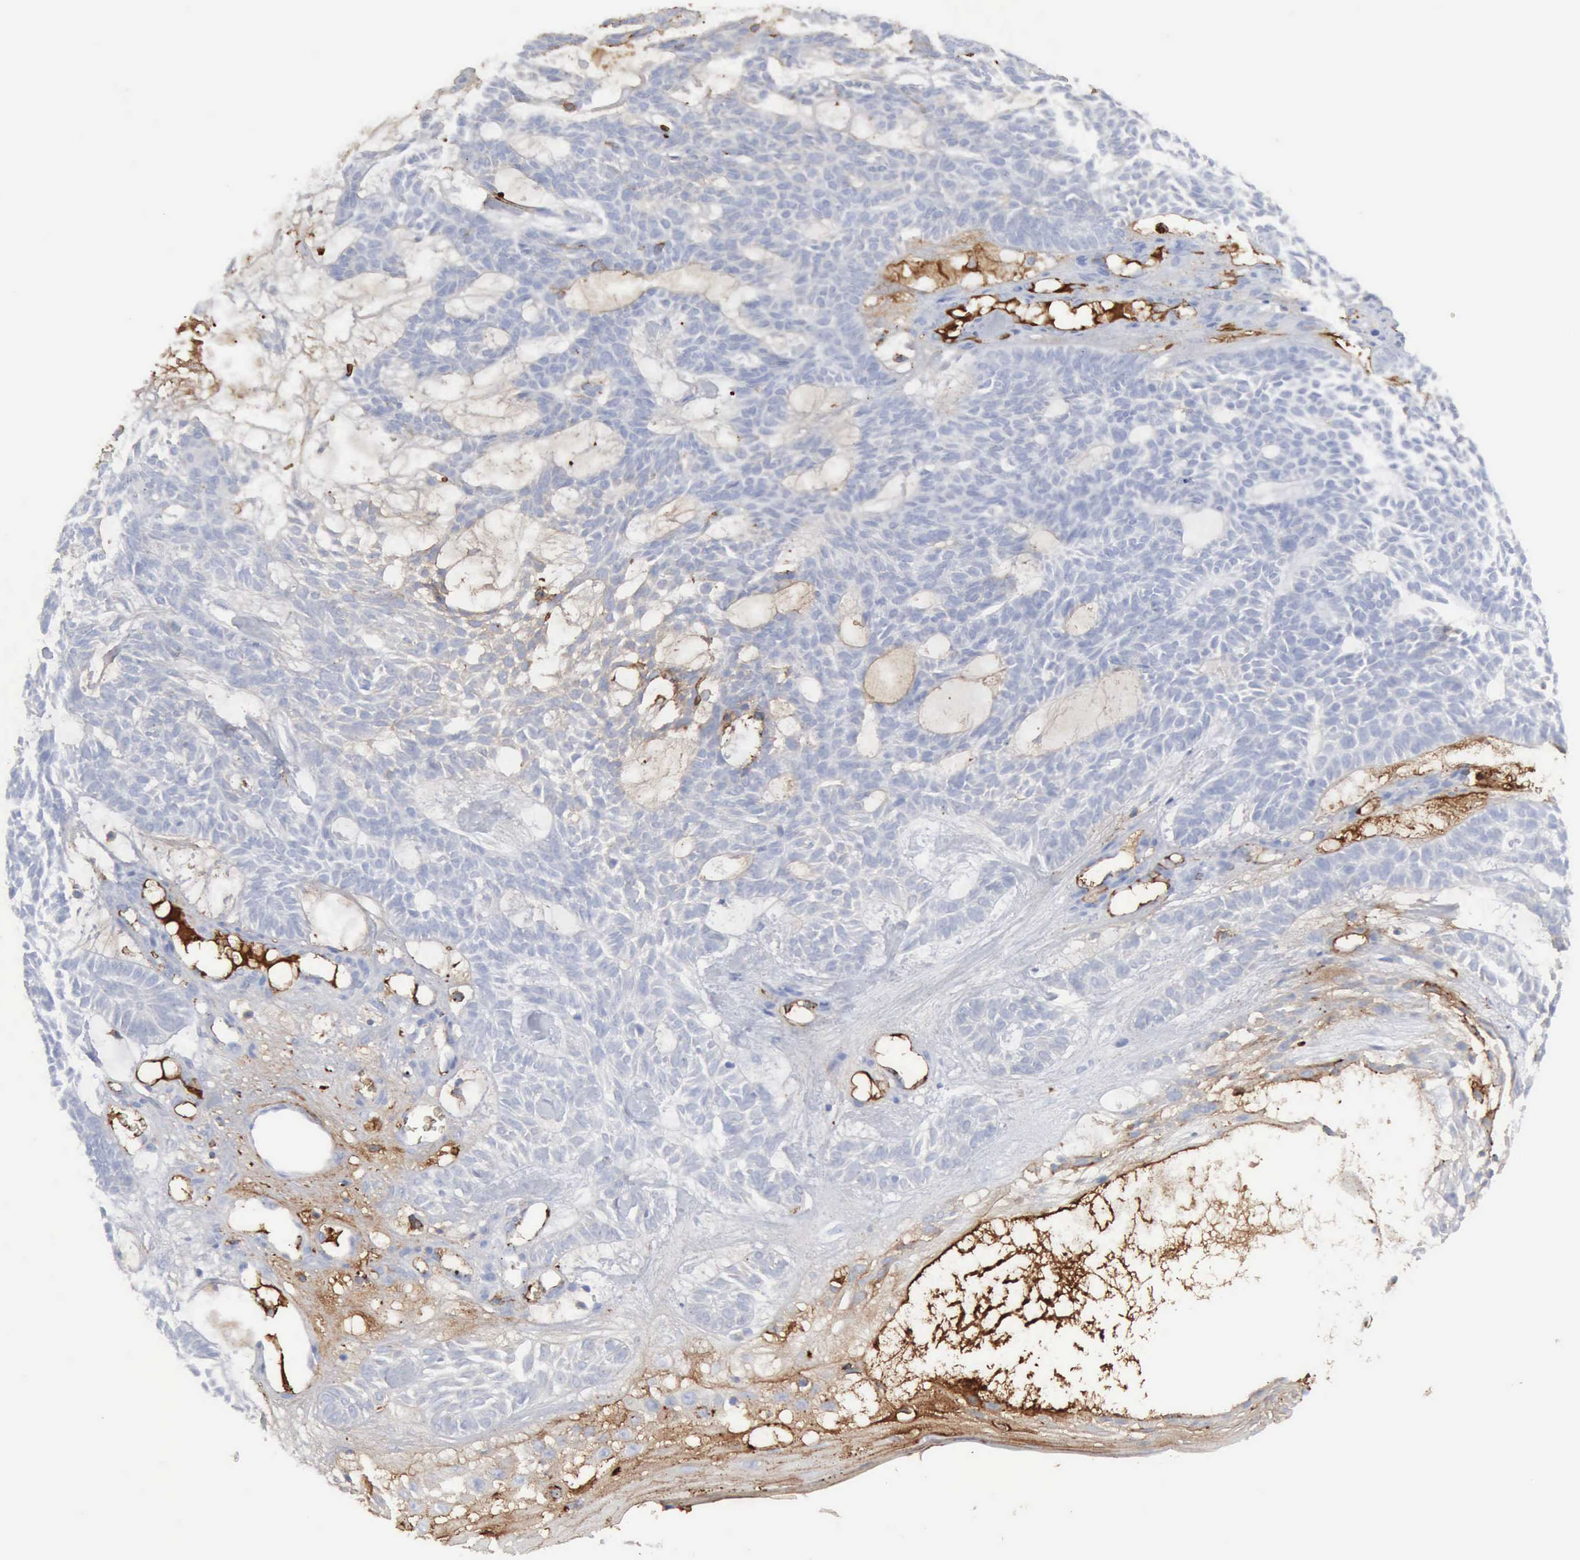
{"staining": {"intensity": "negative", "quantity": "none", "location": "none"}, "tissue": "skin cancer", "cell_type": "Tumor cells", "image_type": "cancer", "snomed": [{"axis": "morphology", "description": "Basal cell carcinoma"}, {"axis": "topography", "description": "Skin"}], "caption": "This is an immunohistochemistry (IHC) histopathology image of human basal cell carcinoma (skin). There is no expression in tumor cells.", "gene": "C4BPA", "patient": {"sex": "male", "age": 75}}